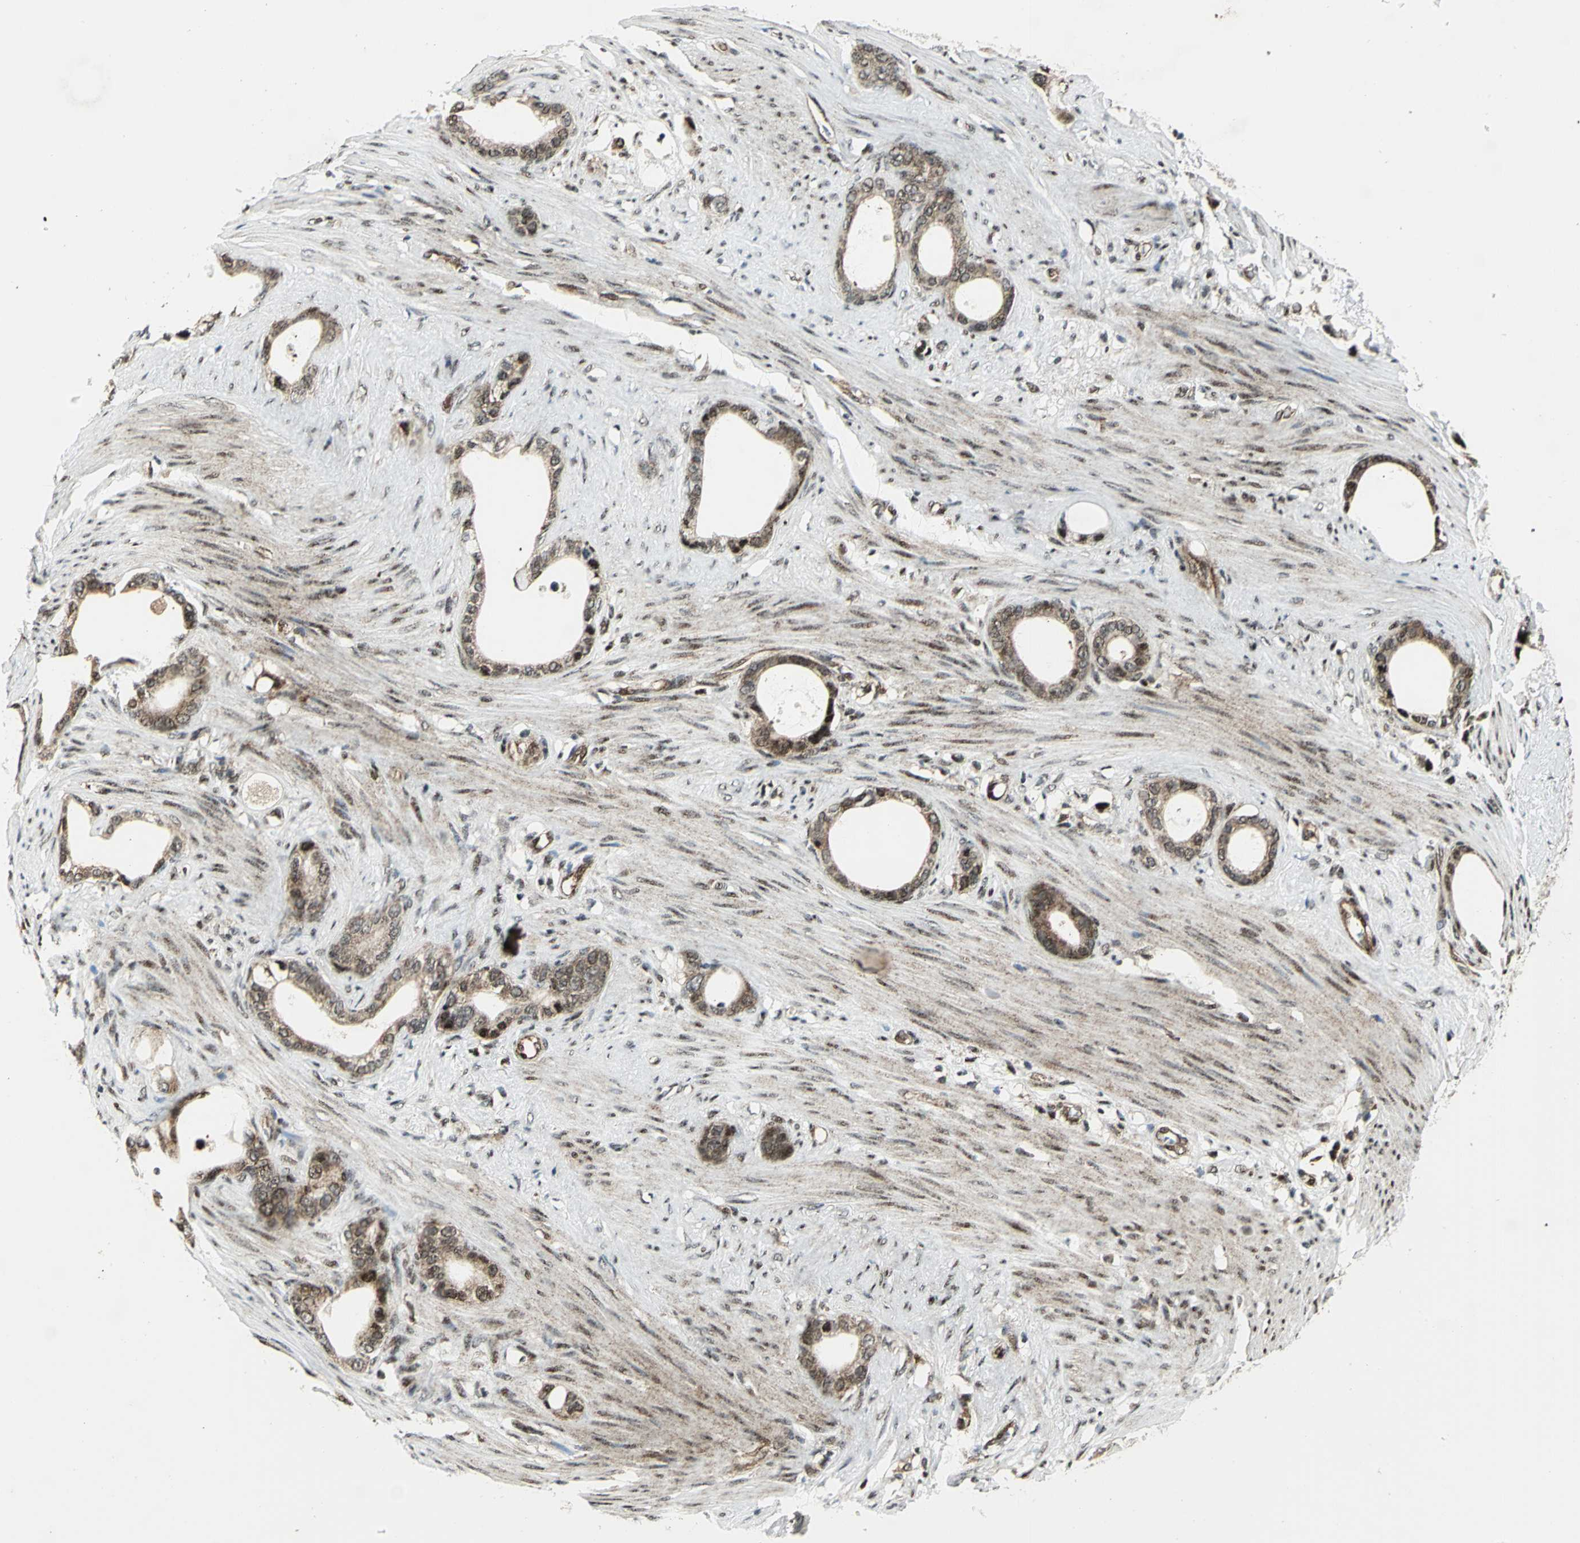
{"staining": {"intensity": "moderate", "quantity": ">75%", "location": "cytoplasmic/membranous,nuclear"}, "tissue": "stomach cancer", "cell_type": "Tumor cells", "image_type": "cancer", "snomed": [{"axis": "morphology", "description": "Adenocarcinoma, NOS"}, {"axis": "topography", "description": "Stomach"}], "caption": "Immunohistochemistry (IHC) photomicrograph of neoplastic tissue: human adenocarcinoma (stomach) stained using immunohistochemistry displays medium levels of moderate protein expression localized specifically in the cytoplasmic/membranous and nuclear of tumor cells, appearing as a cytoplasmic/membranous and nuclear brown color.", "gene": "COPS5", "patient": {"sex": "female", "age": 75}}